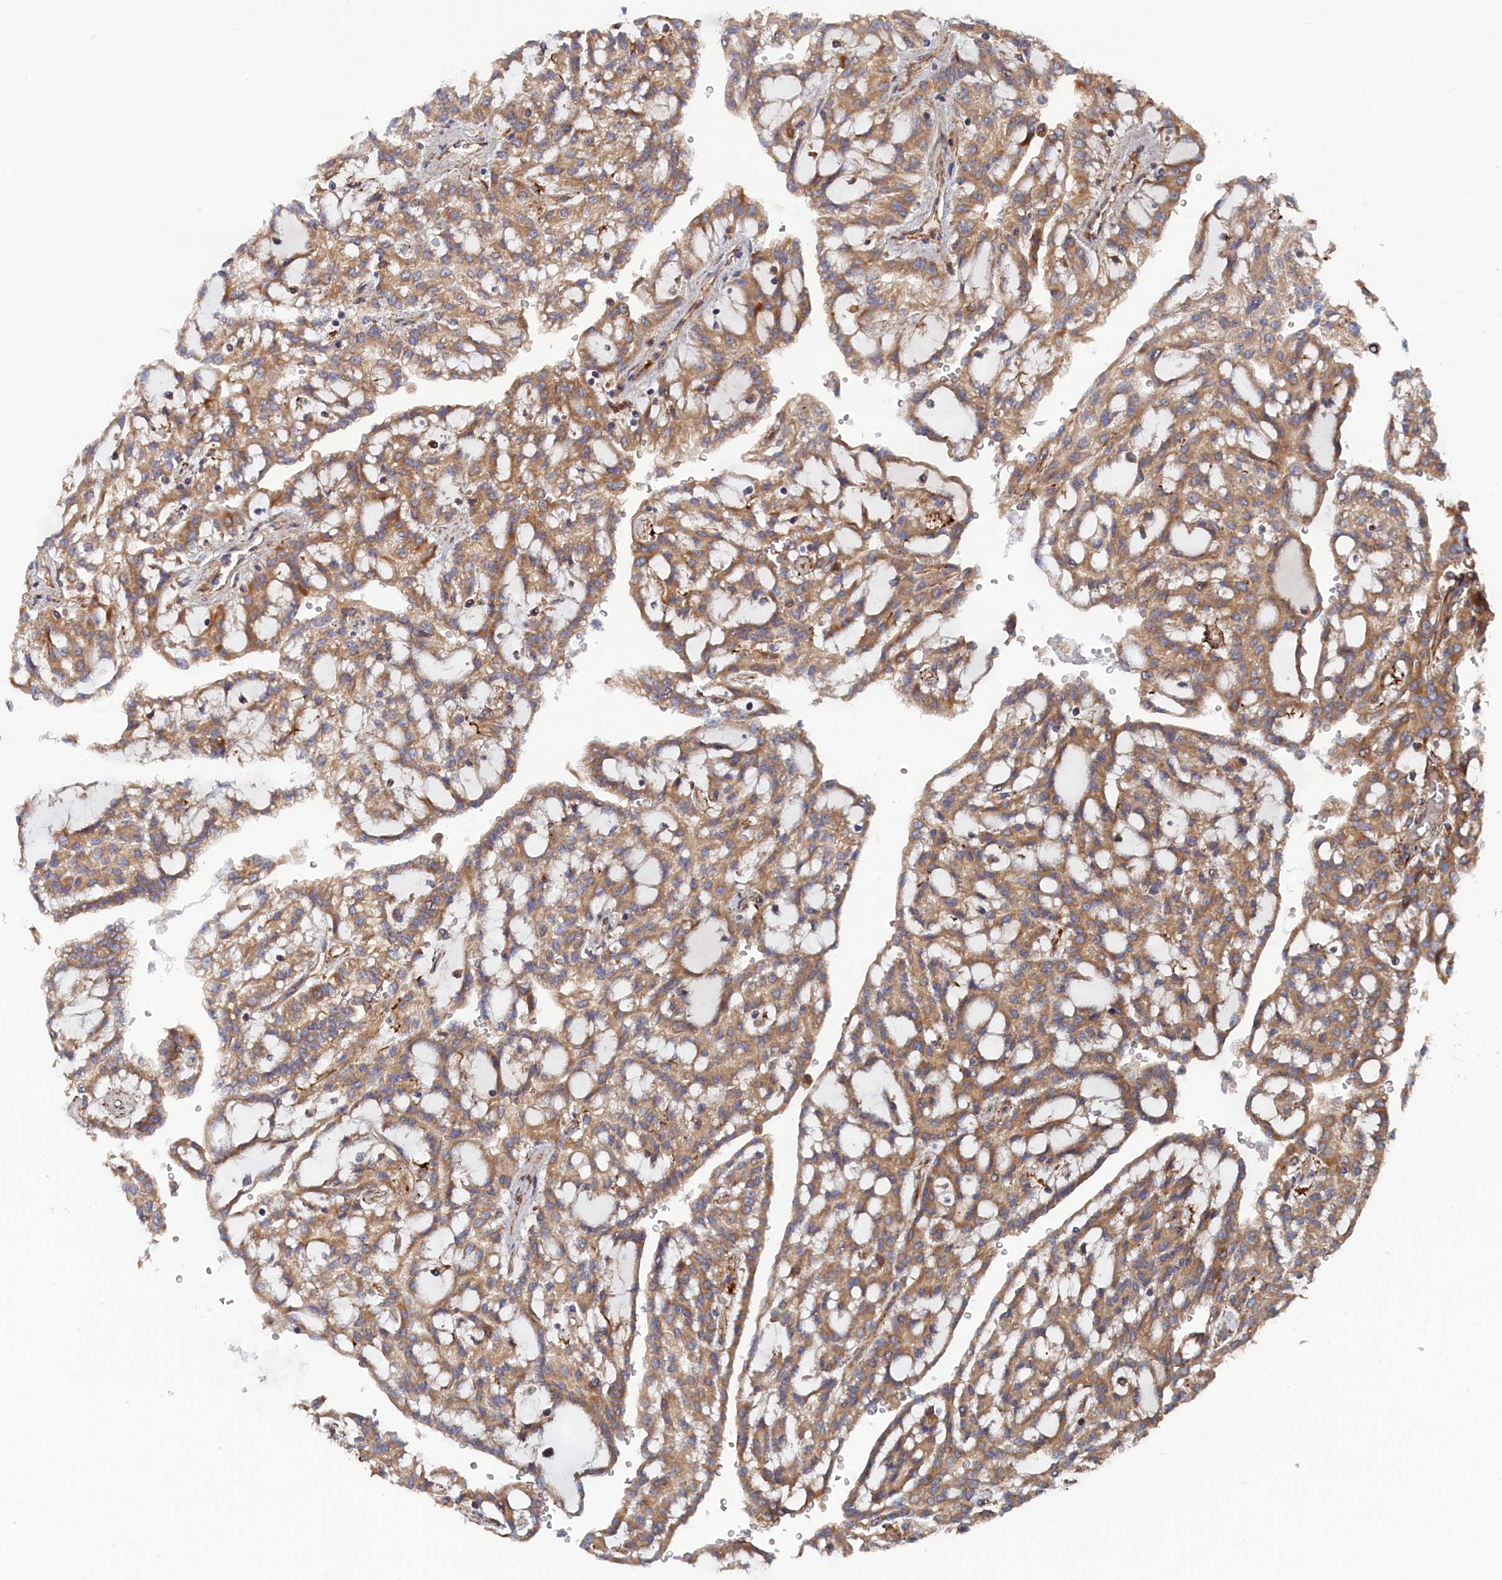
{"staining": {"intensity": "moderate", "quantity": ">75%", "location": "cytoplasmic/membranous"}, "tissue": "renal cancer", "cell_type": "Tumor cells", "image_type": "cancer", "snomed": [{"axis": "morphology", "description": "Adenocarcinoma, NOS"}, {"axis": "topography", "description": "Kidney"}], "caption": "Renal cancer (adenocarcinoma) stained with DAB (3,3'-diaminobenzidine) immunohistochemistry exhibits medium levels of moderate cytoplasmic/membranous positivity in approximately >75% of tumor cells.", "gene": "TMEM196", "patient": {"sex": "male", "age": 63}}